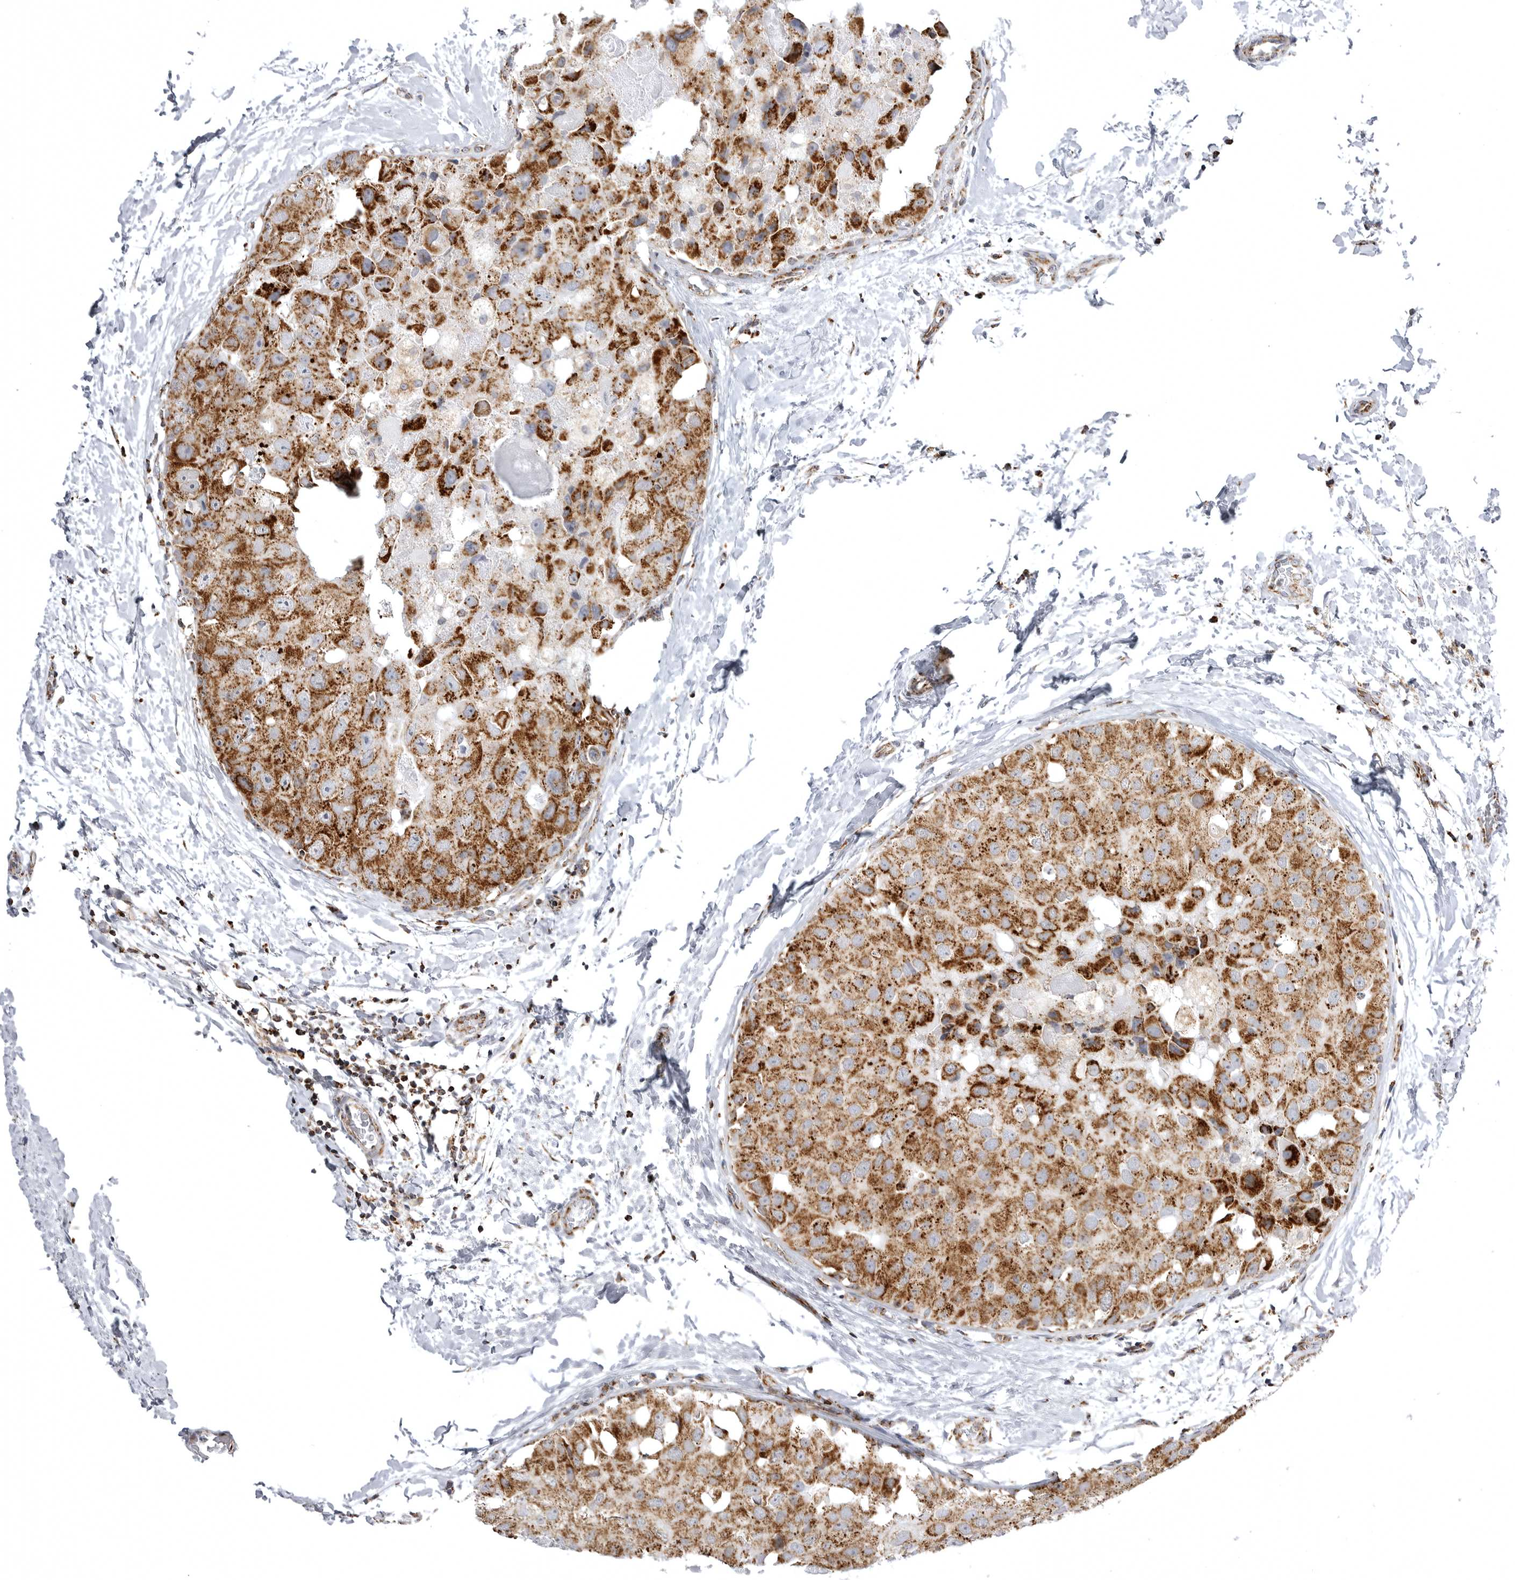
{"staining": {"intensity": "moderate", "quantity": ">75%", "location": "cytoplasmic/membranous"}, "tissue": "breast cancer", "cell_type": "Tumor cells", "image_type": "cancer", "snomed": [{"axis": "morphology", "description": "Duct carcinoma"}, {"axis": "topography", "description": "Breast"}], "caption": "An immunohistochemistry micrograph of neoplastic tissue is shown. Protein staining in brown shows moderate cytoplasmic/membranous positivity in breast cancer within tumor cells.", "gene": "TUFM", "patient": {"sex": "female", "age": 62}}